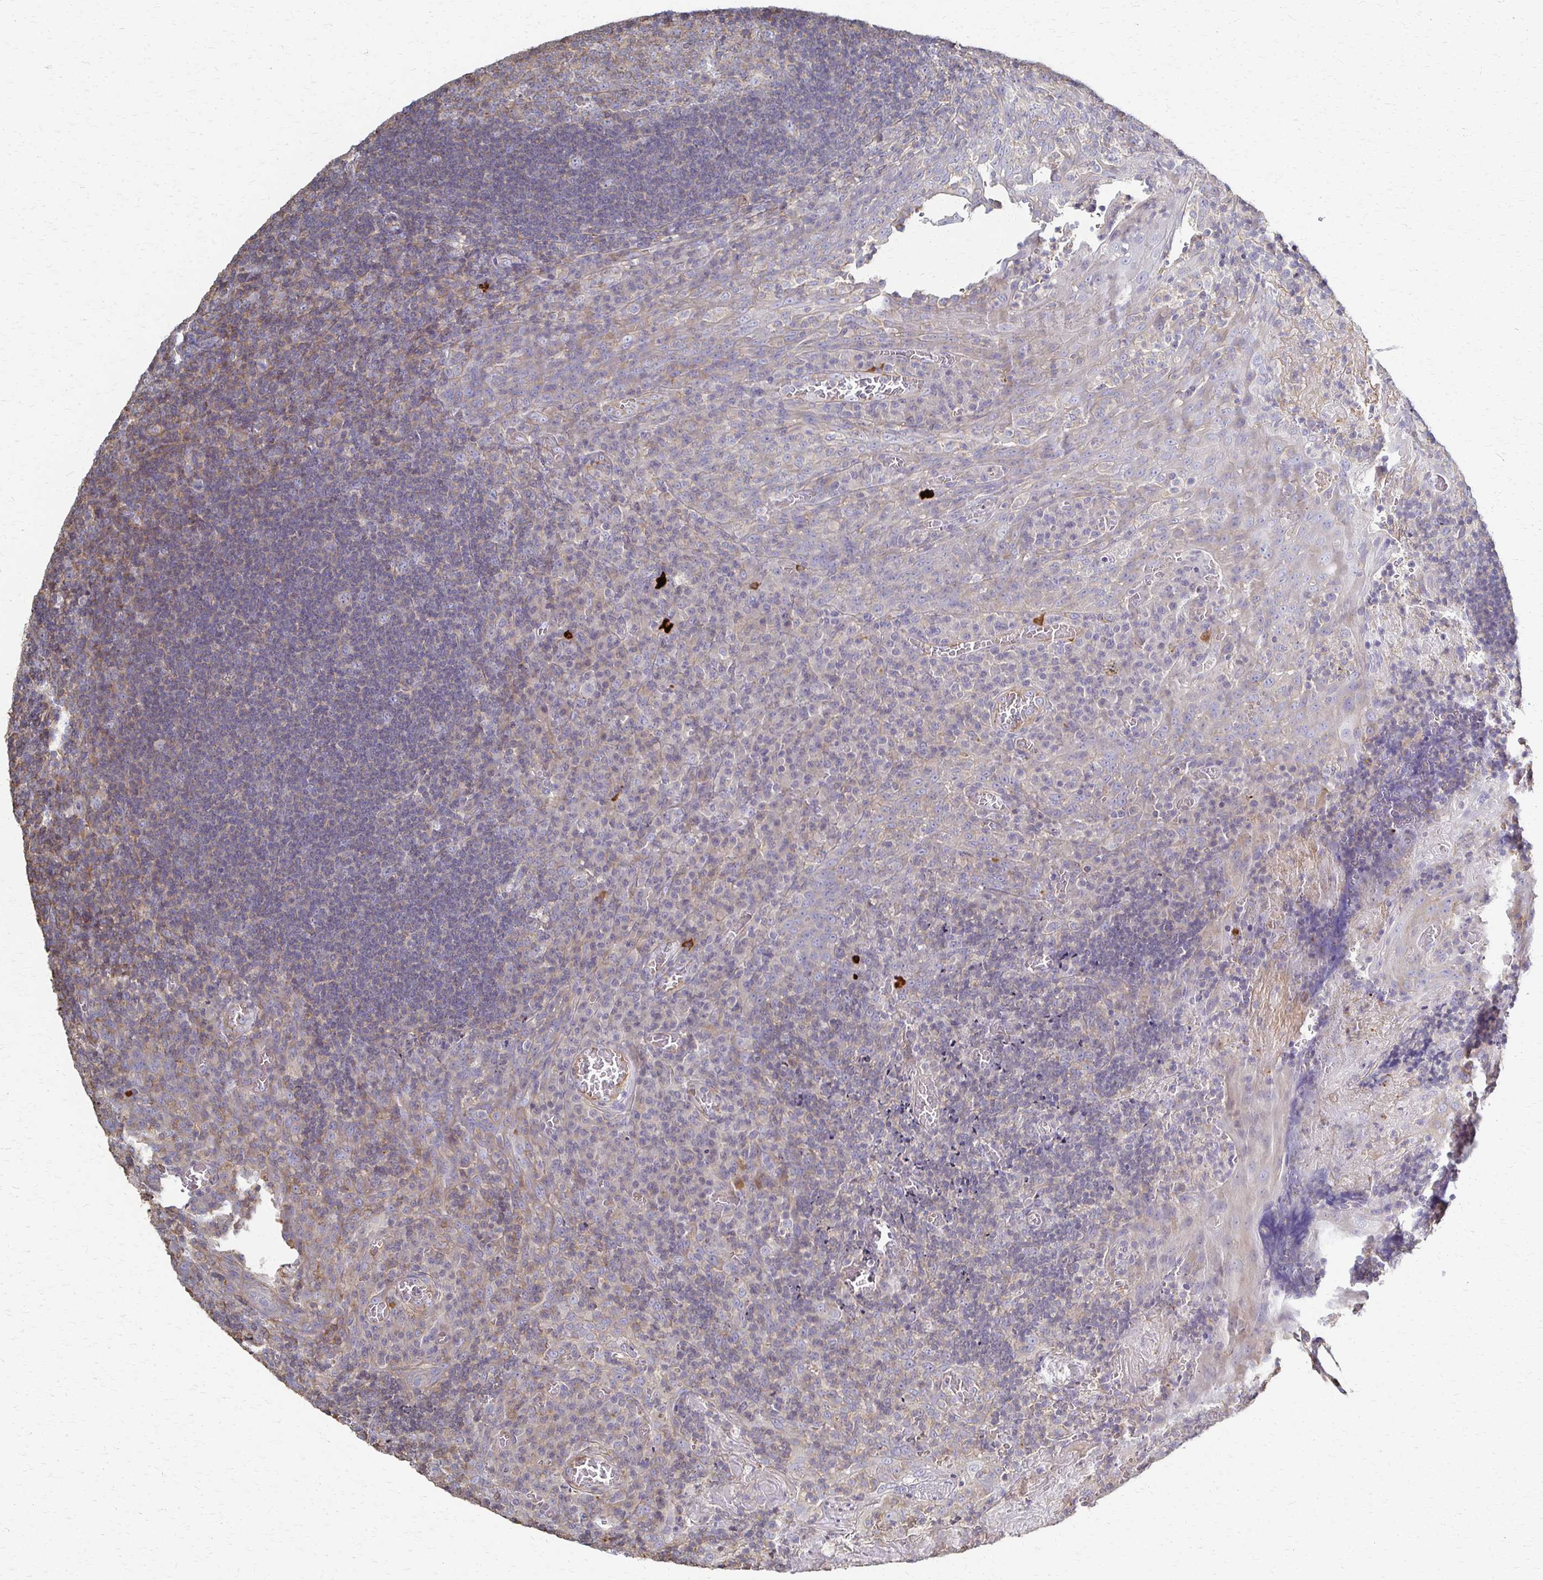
{"staining": {"intensity": "negative", "quantity": "none", "location": "none"}, "tissue": "tonsil", "cell_type": "Germinal center cells", "image_type": "normal", "snomed": [{"axis": "morphology", "description": "Normal tissue, NOS"}, {"axis": "topography", "description": "Tonsil"}], "caption": "Immunohistochemical staining of normal human tonsil displays no significant positivity in germinal center cells.", "gene": "C1QTNF7", "patient": {"sex": "male", "age": 17}}